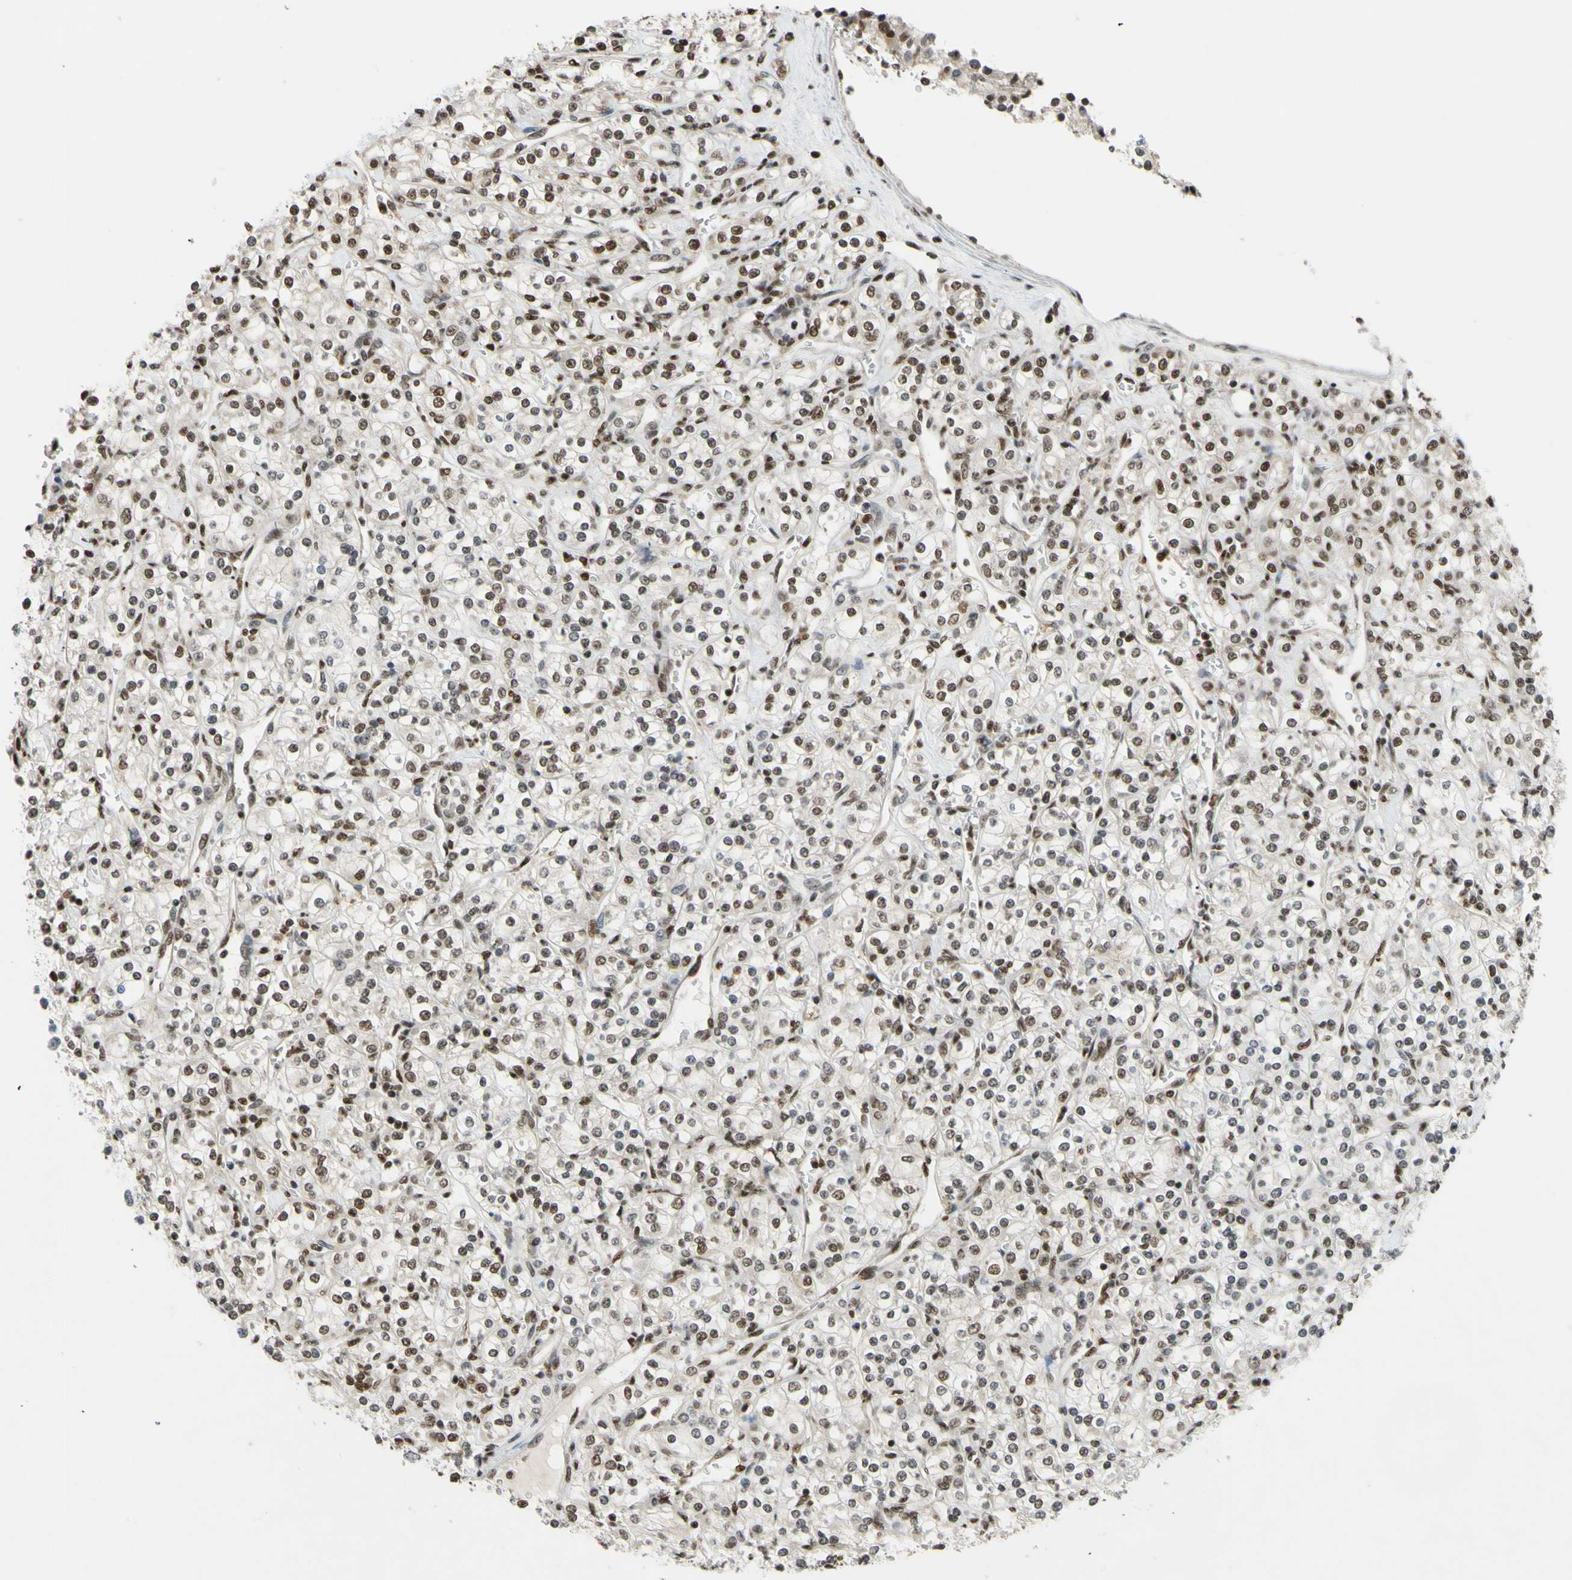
{"staining": {"intensity": "moderate", "quantity": ">75%", "location": "nuclear"}, "tissue": "renal cancer", "cell_type": "Tumor cells", "image_type": "cancer", "snomed": [{"axis": "morphology", "description": "Adenocarcinoma, NOS"}, {"axis": "topography", "description": "Kidney"}], "caption": "Protein staining exhibits moderate nuclear expression in approximately >75% of tumor cells in renal cancer.", "gene": "FKBP5", "patient": {"sex": "male", "age": 77}}